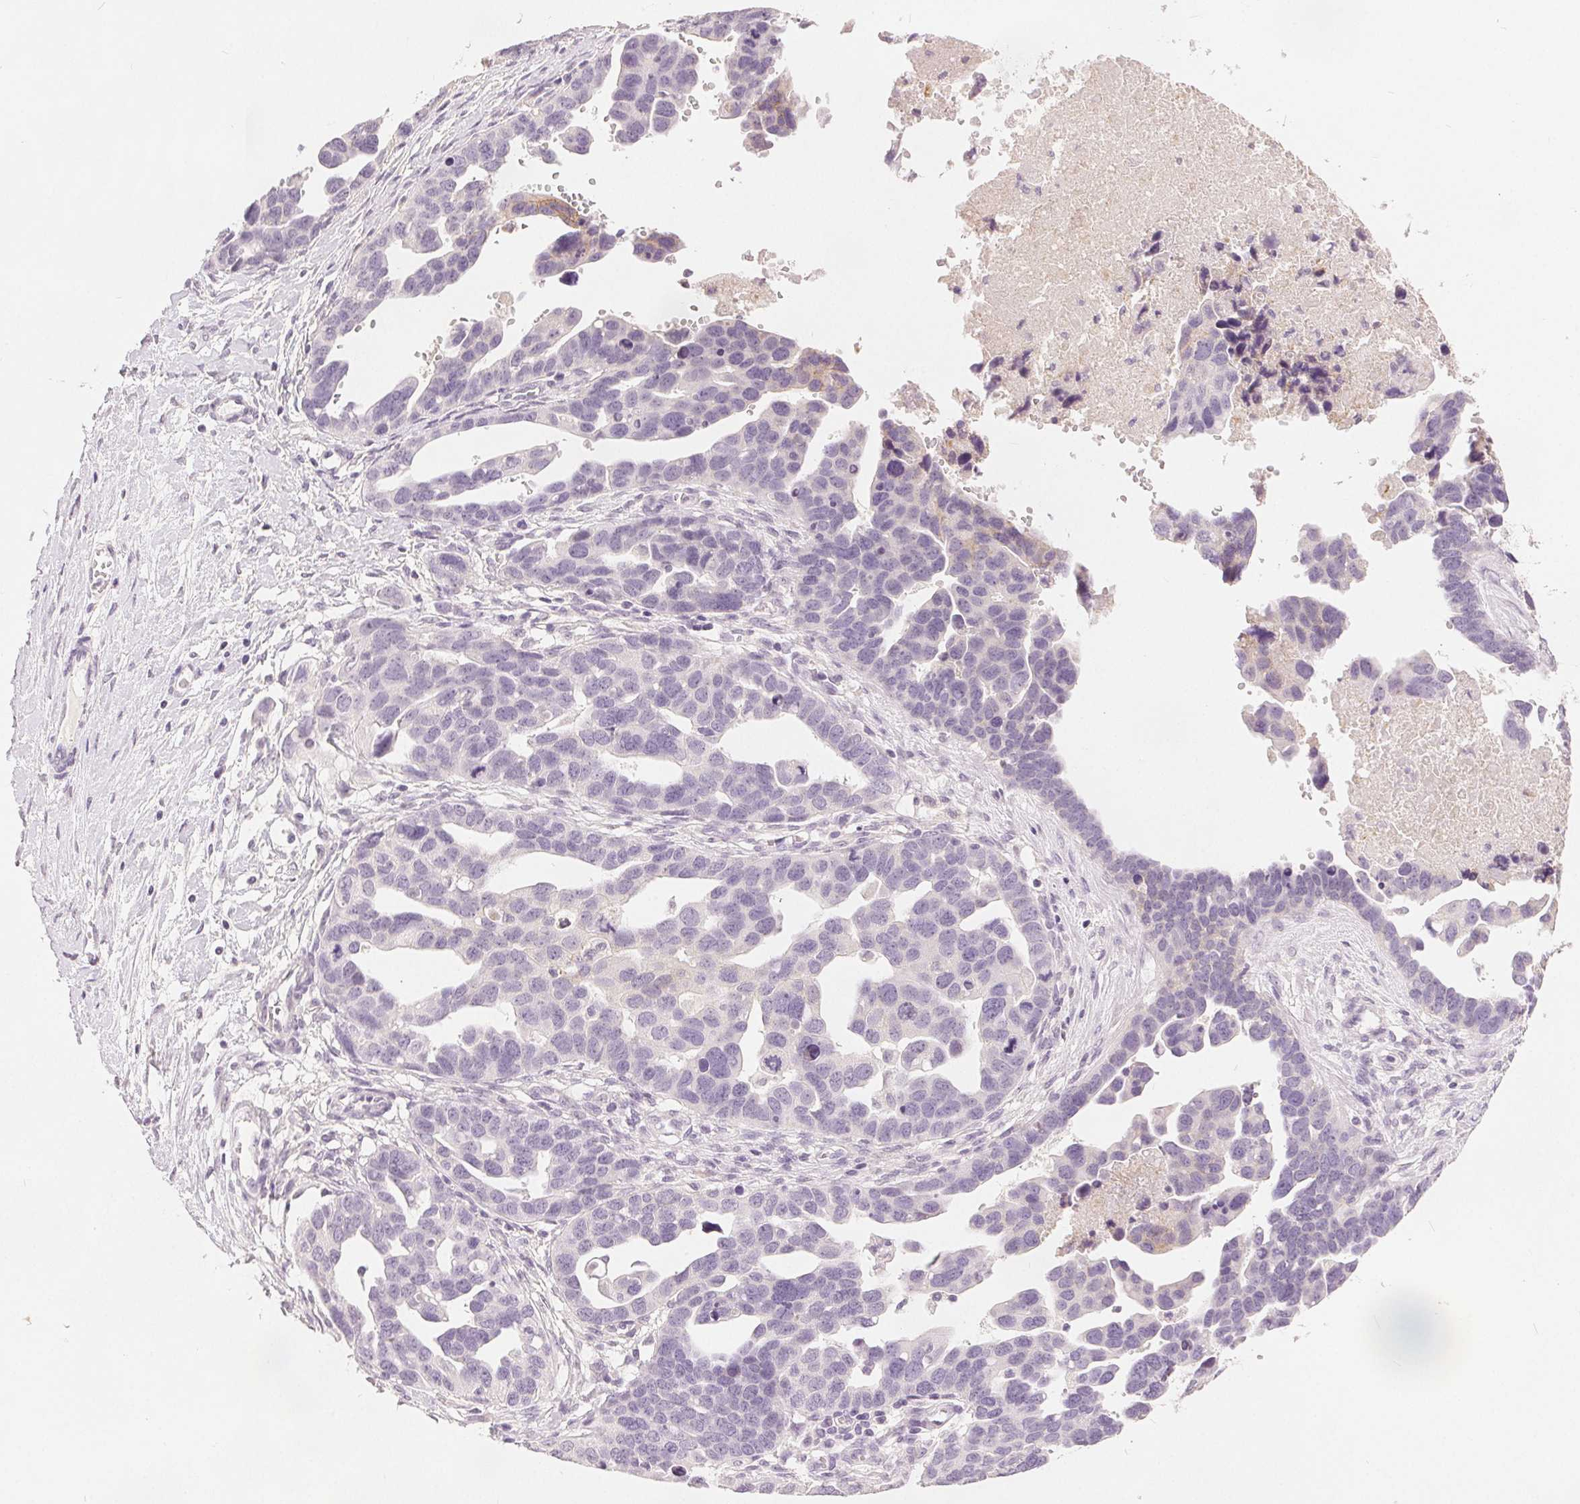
{"staining": {"intensity": "negative", "quantity": "none", "location": "none"}, "tissue": "ovarian cancer", "cell_type": "Tumor cells", "image_type": "cancer", "snomed": [{"axis": "morphology", "description": "Cystadenocarcinoma, serous, NOS"}, {"axis": "topography", "description": "Ovary"}], "caption": "Serous cystadenocarcinoma (ovarian) stained for a protein using immunohistochemistry (IHC) exhibits no staining tumor cells.", "gene": "CA12", "patient": {"sex": "female", "age": 54}}